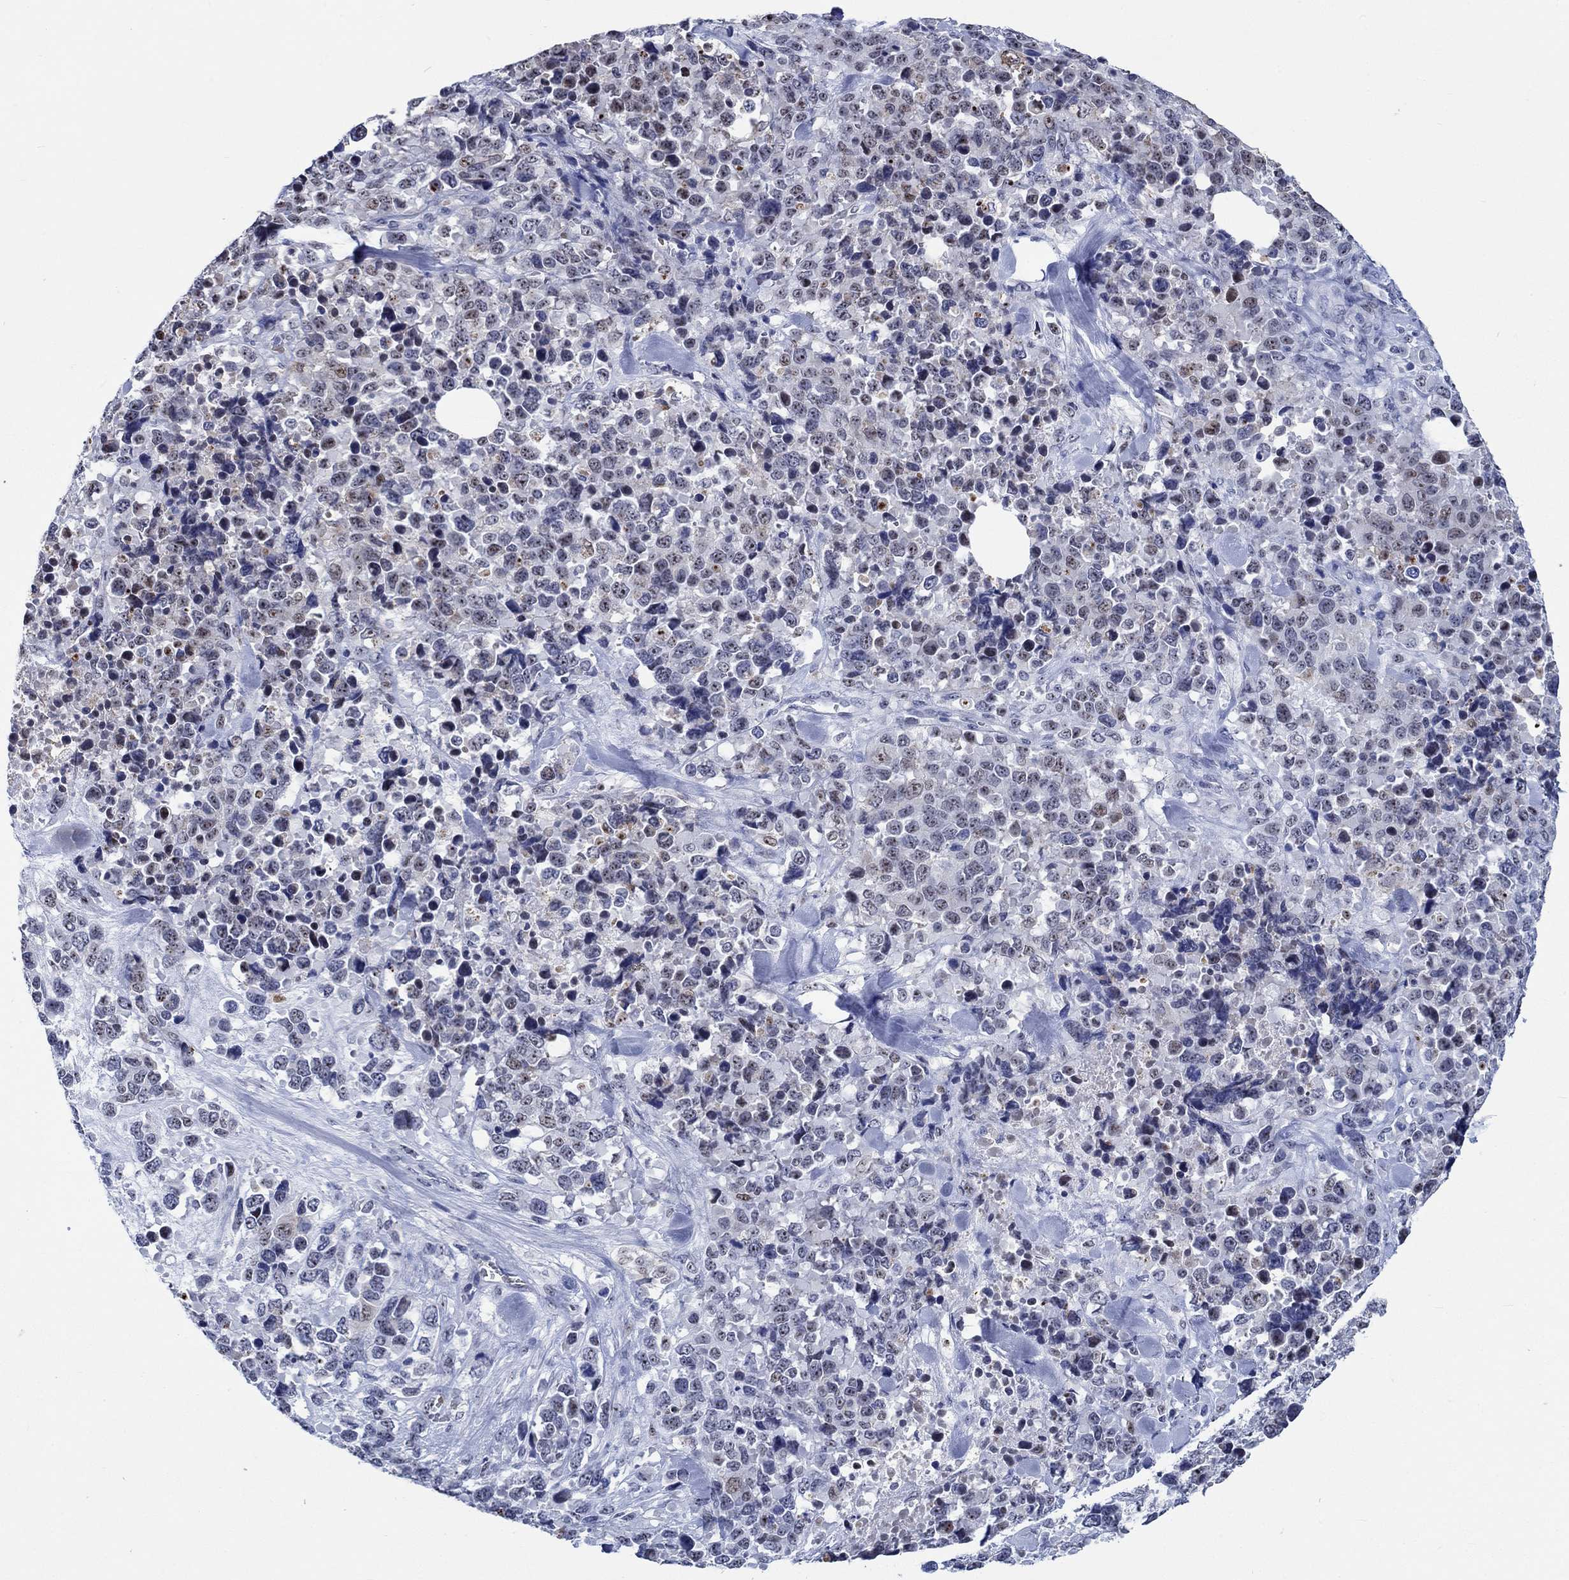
{"staining": {"intensity": "strong", "quantity": "<25%", "location": "nuclear"}, "tissue": "melanoma", "cell_type": "Tumor cells", "image_type": "cancer", "snomed": [{"axis": "morphology", "description": "Malignant melanoma, Metastatic site"}, {"axis": "topography", "description": "Skin"}], "caption": "Strong nuclear positivity for a protein is present in about <25% of tumor cells of melanoma using IHC.", "gene": "ZNF446", "patient": {"sex": "male", "age": 84}}